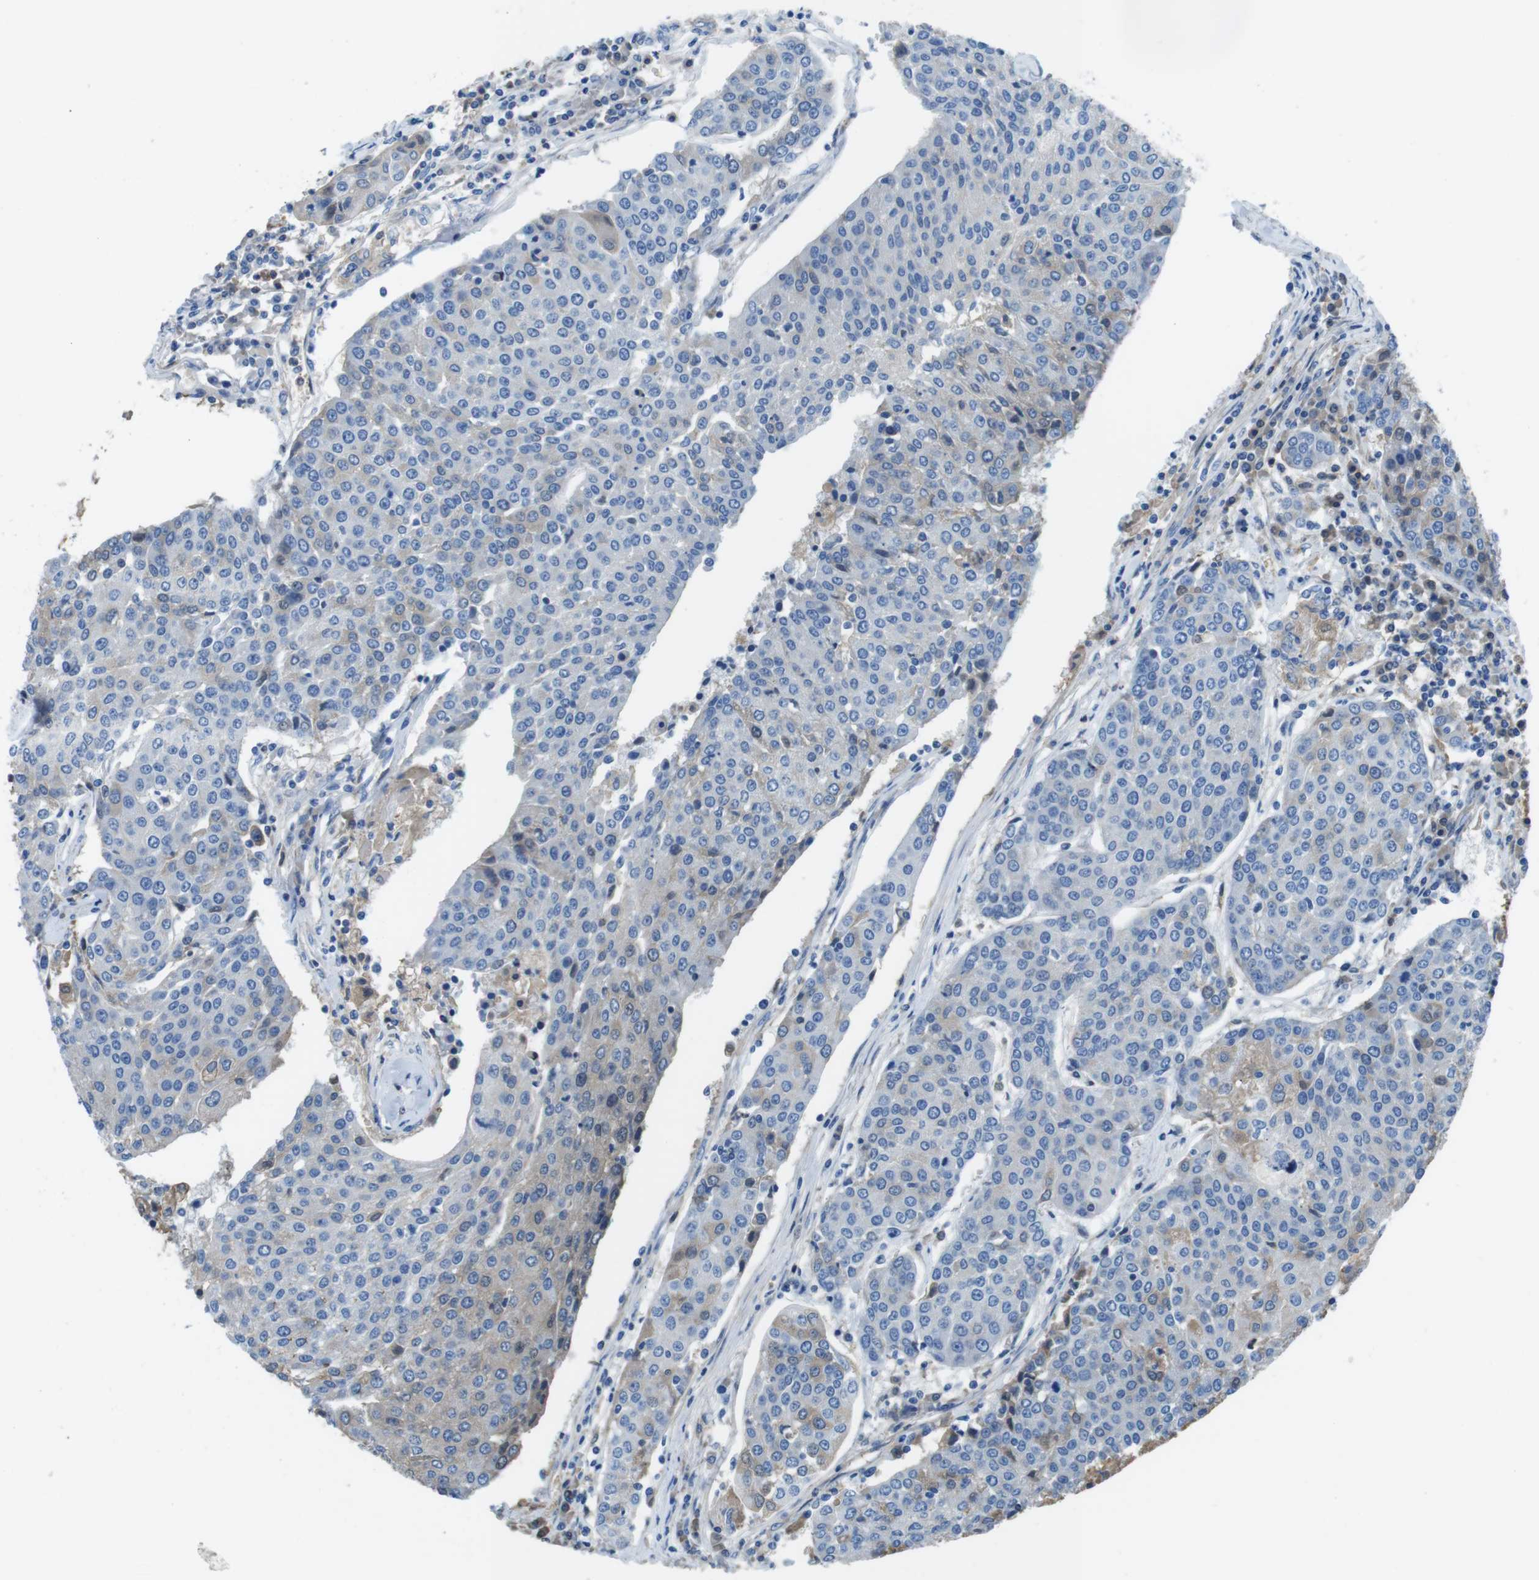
{"staining": {"intensity": "weak", "quantity": "<25%", "location": "cytoplasmic/membranous"}, "tissue": "urothelial cancer", "cell_type": "Tumor cells", "image_type": "cancer", "snomed": [{"axis": "morphology", "description": "Urothelial carcinoma, High grade"}, {"axis": "topography", "description": "Urinary bladder"}], "caption": "A high-resolution photomicrograph shows immunohistochemistry staining of high-grade urothelial carcinoma, which reveals no significant staining in tumor cells.", "gene": "TMPRSS15", "patient": {"sex": "female", "age": 85}}